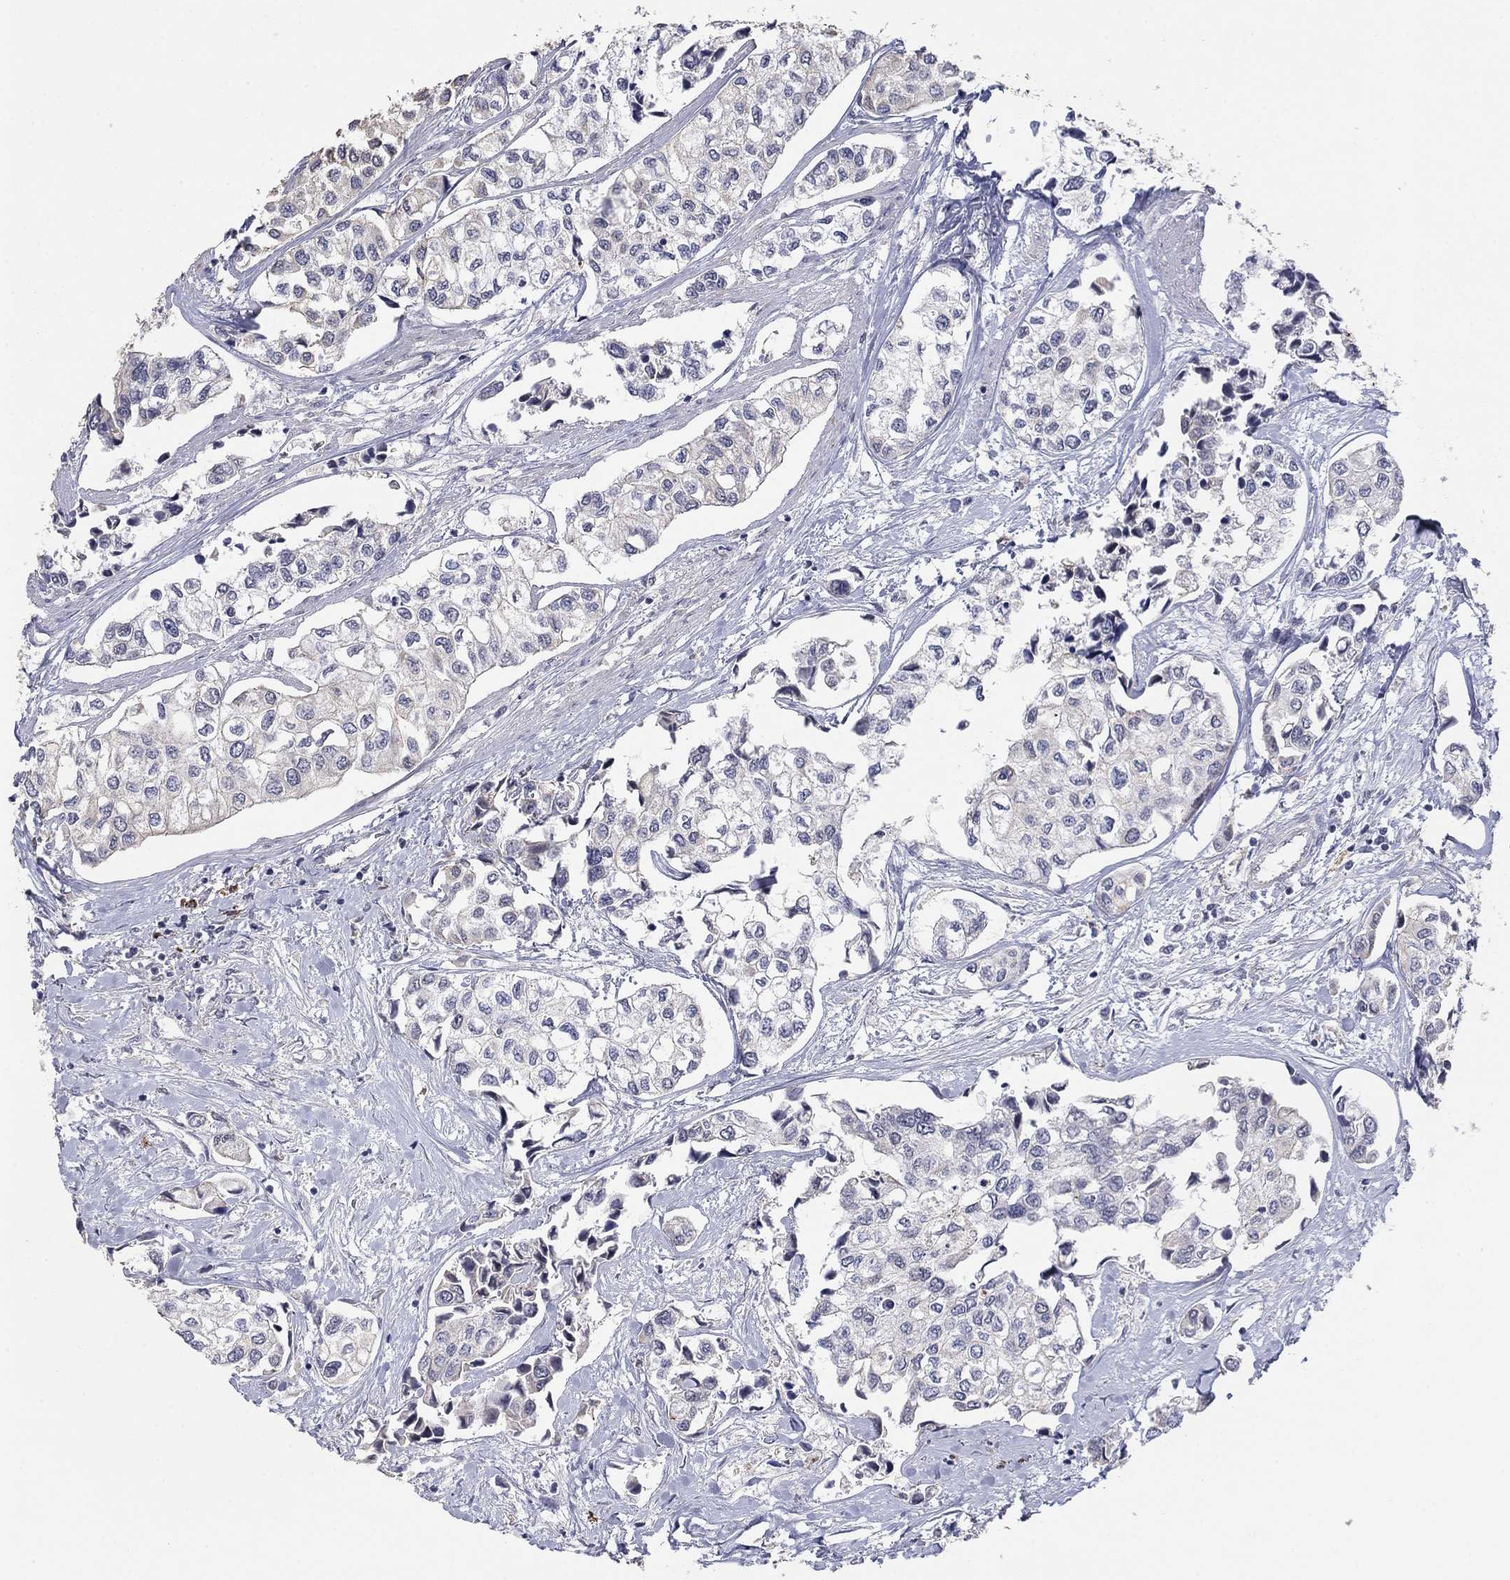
{"staining": {"intensity": "negative", "quantity": "none", "location": "none"}, "tissue": "urothelial cancer", "cell_type": "Tumor cells", "image_type": "cancer", "snomed": [{"axis": "morphology", "description": "Urothelial carcinoma, High grade"}, {"axis": "topography", "description": "Urinary bladder"}], "caption": "Protein analysis of high-grade urothelial carcinoma shows no significant staining in tumor cells.", "gene": "GRIA3", "patient": {"sex": "male", "age": 73}}